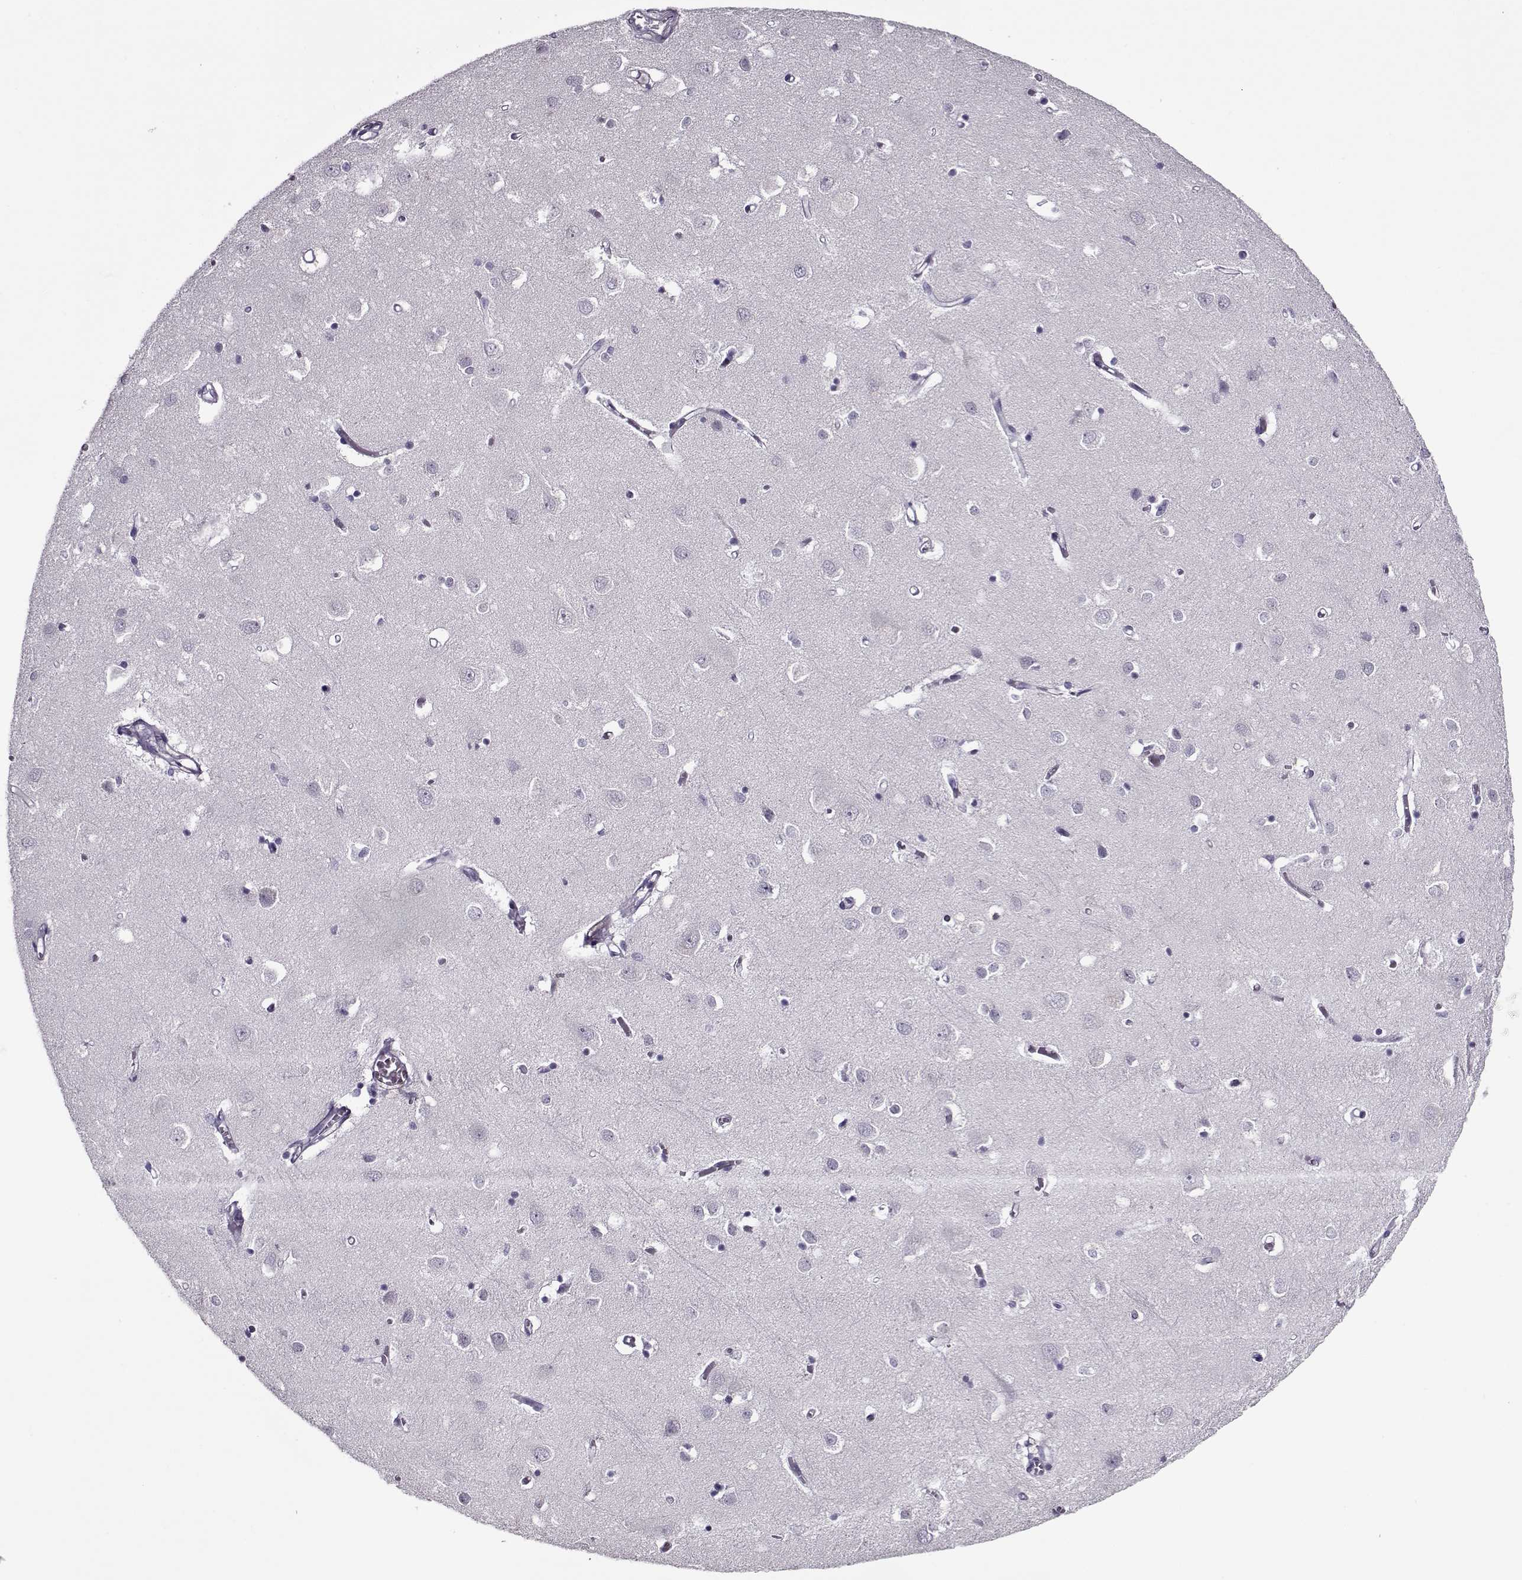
{"staining": {"intensity": "negative", "quantity": "none", "location": "none"}, "tissue": "cerebral cortex", "cell_type": "Endothelial cells", "image_type": "normal", "snomed": [{"axis": "morphology", "description": "Normal tissue, NOS"}, {"axis": "topography", "description": "Cerebral cortex"}], "caption": "DAB immunohistochemical staining of unremarkable cerebral cortex reveals no significant expression in endothelial cells. (Stains: DAB (3,3'-diaminobenzidine) IHC with hematoxylin counter stain, Microscopy: brightfield microscopy at high magnification).", "gene": "CIBAR1", "patient": {"sex": "male", "age": 70}}